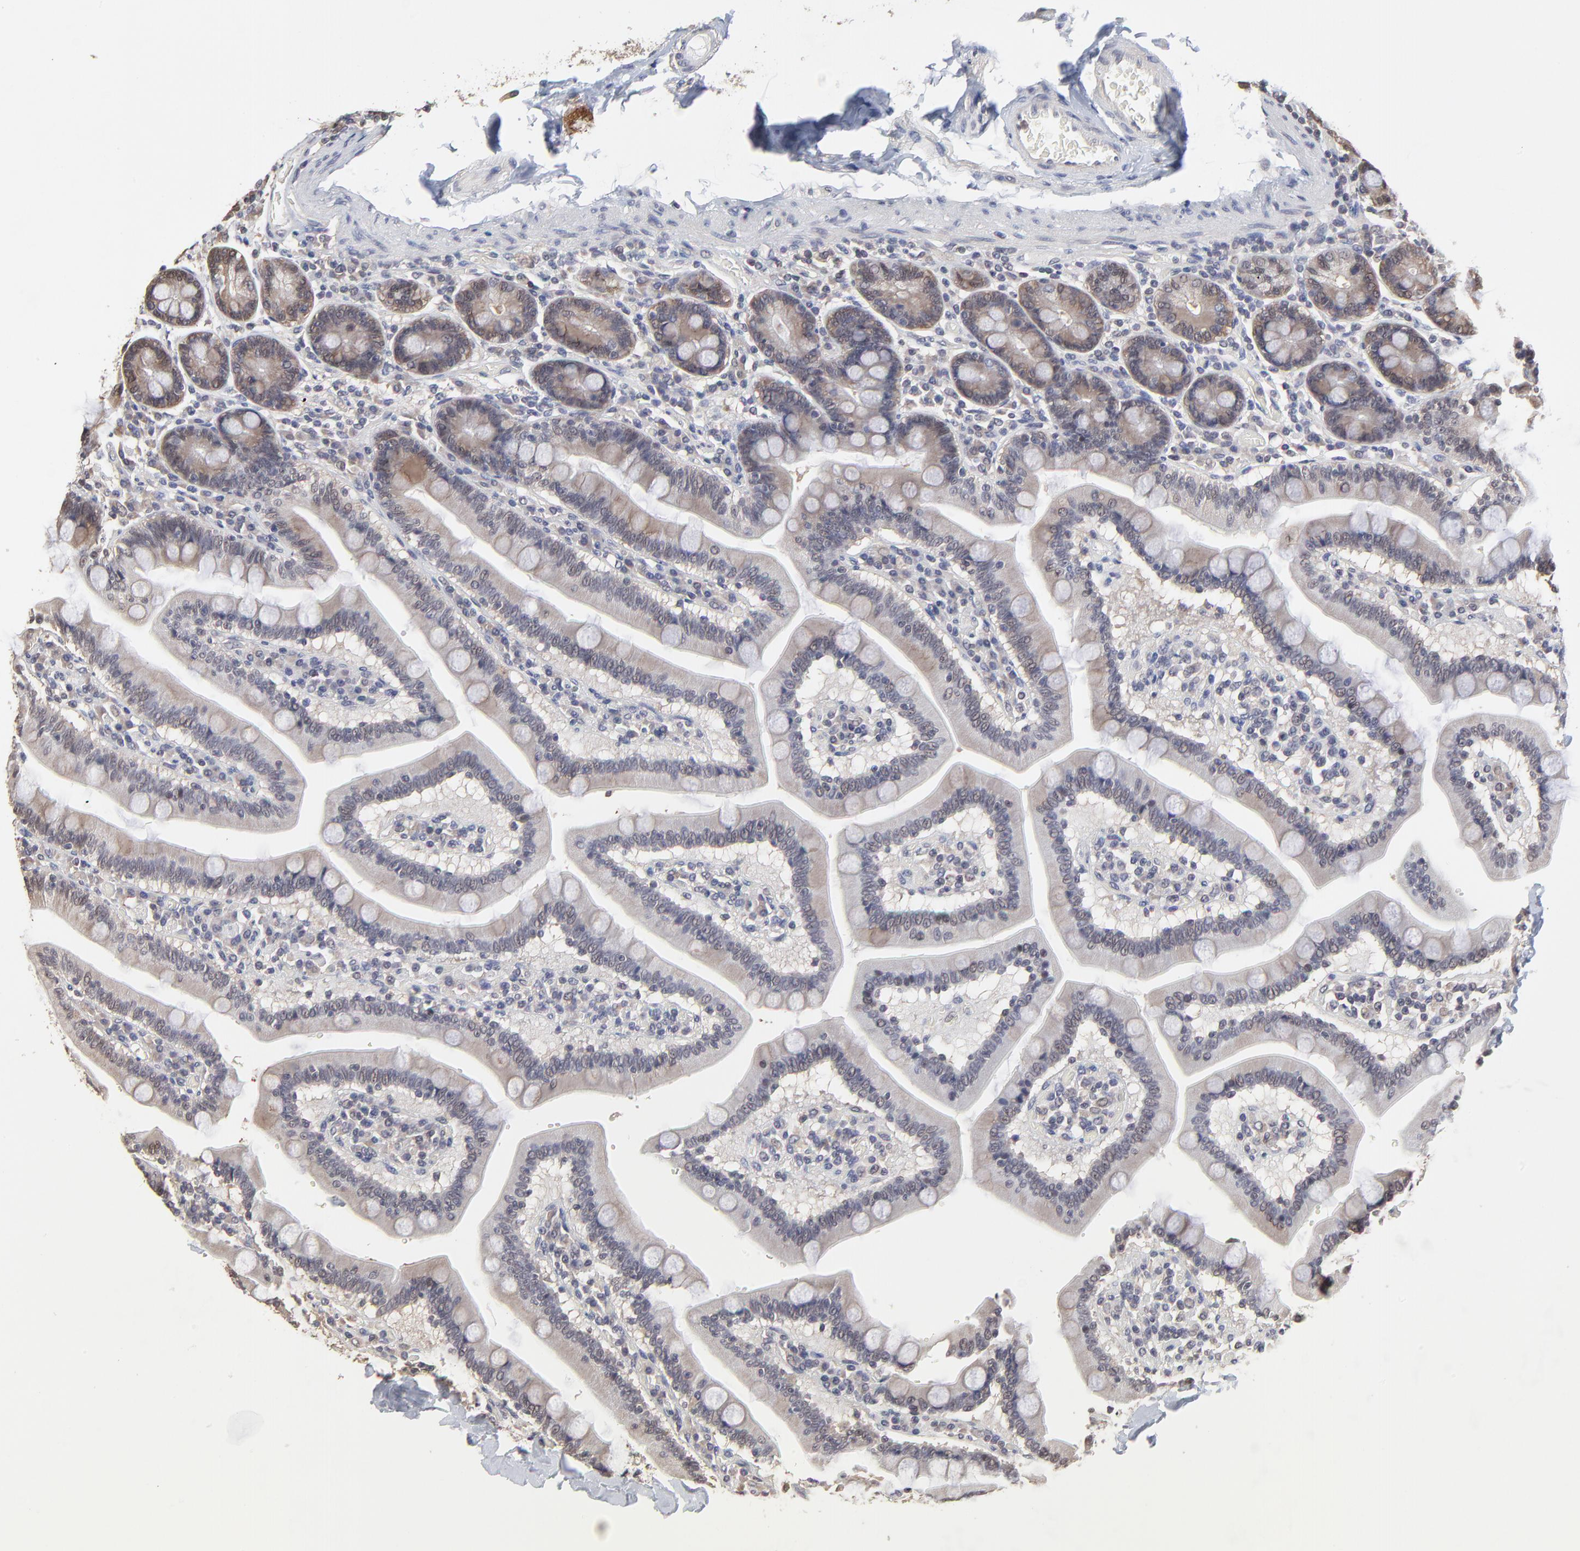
{"staining": {"intensity": "weak", "quantity": ">75%", "location": "cytoplasmic/membranous"}, "tissue": "duodenum", "cell_type": "Glandular cells", "image_type": "normal", "snomed": [{"axis": "morphology", "description": "Normal tissue, NOS"}, {"axis": "topography", "description": "Duodenum"}], "caption": "Glandular cells exhibit weak cytoplasmic/membranous staining in about >75% of cells in unremarkable duodenum. (Stains: DAB in brown, nuclei in blue, Microscopy: brightfield microscopy at high magnification).", "gene": "CCT2", "patient": {"sex": "male", "age": 66}}